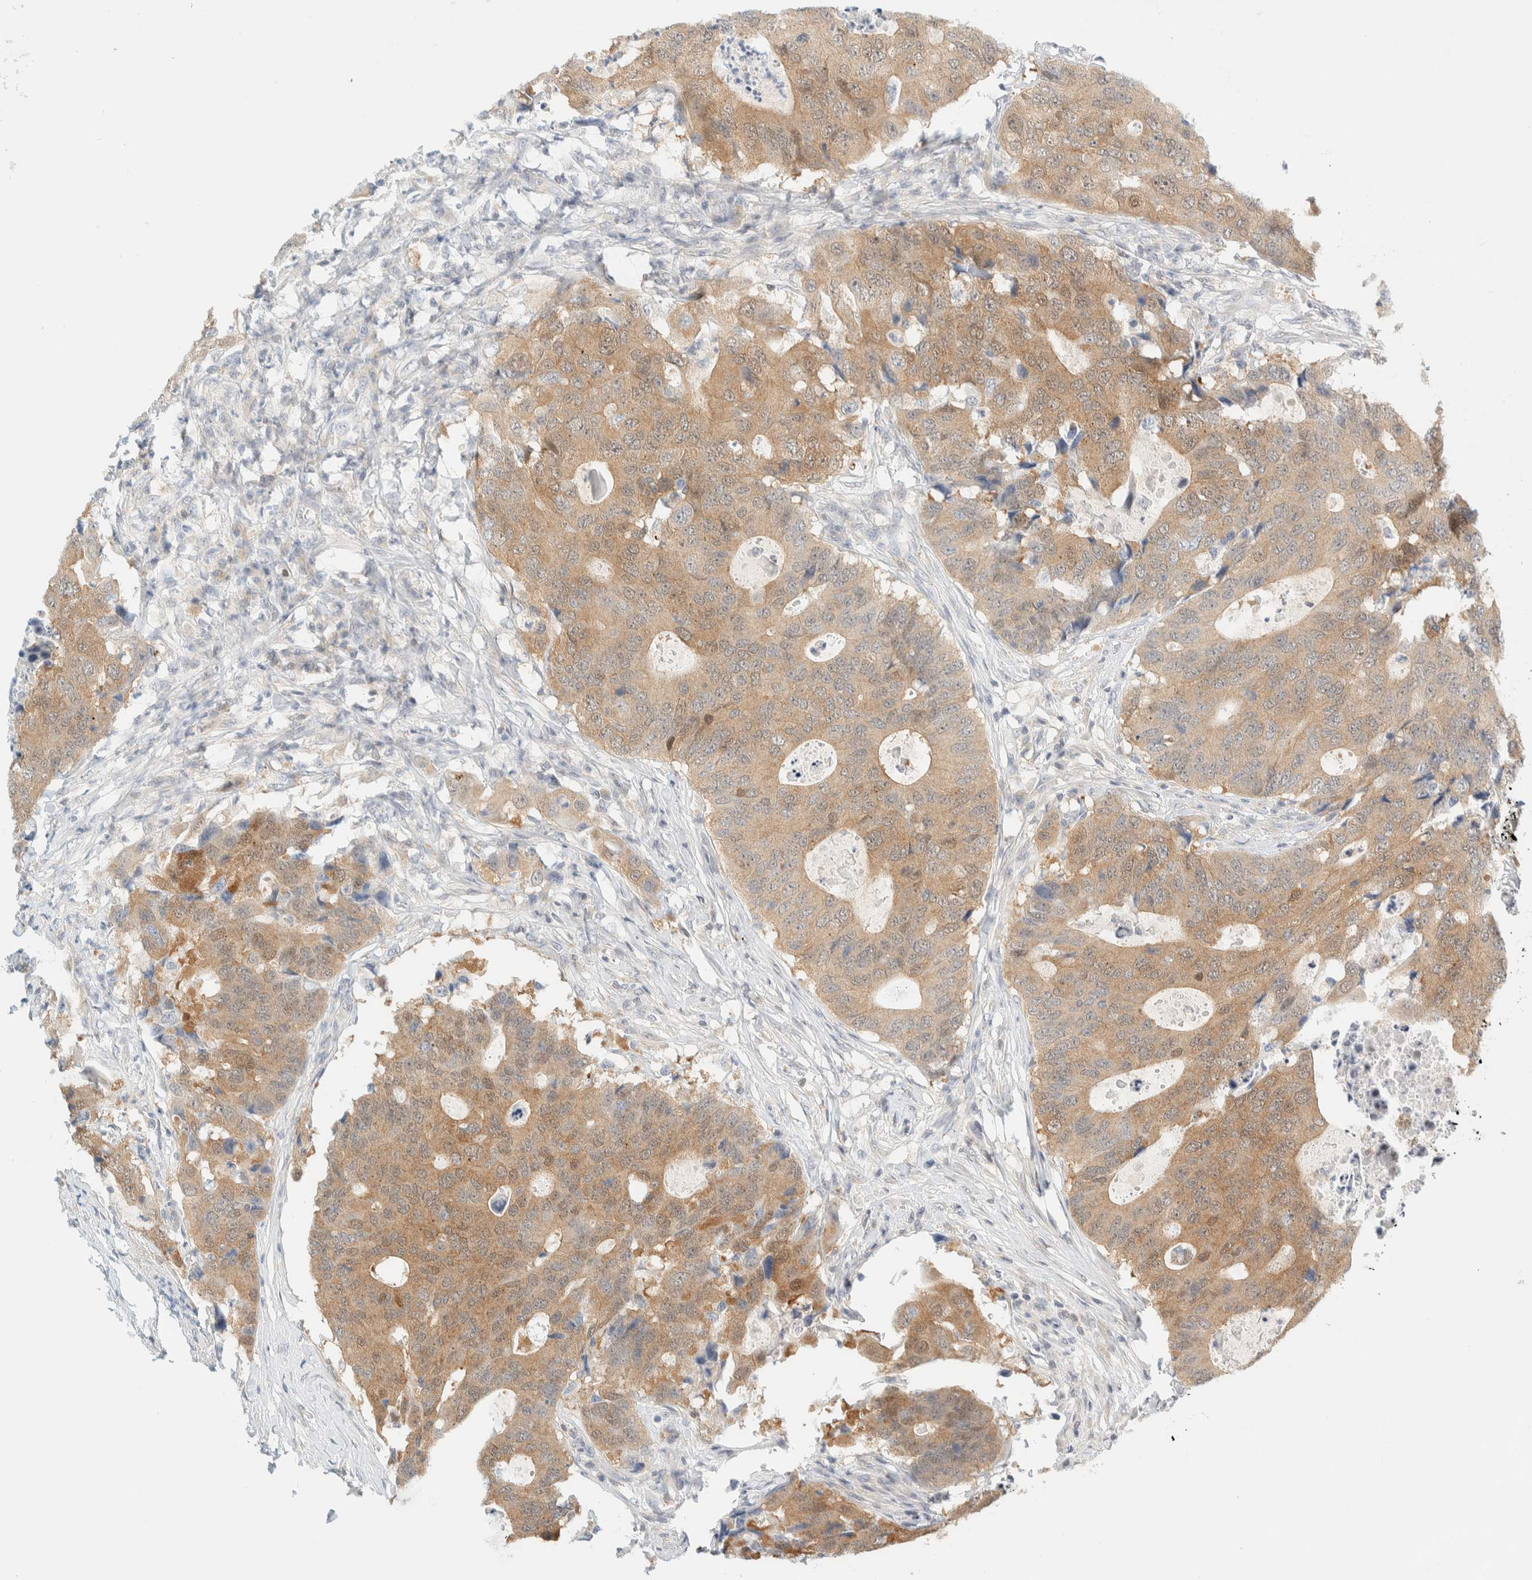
{"staining": {"intensity": "weak", "quantity": "25%-75%", "location": "cytoplasmic/membranous,nuclear"}, "tissue": "colorectal cancer", "cell_type": "Tumor cells", "image_type": "cancer", "snomed": [{"axis": "morphology", "description": "Adenocarcinoma, NOS"}, {"axis": "topography", "description": "Colon"}], "caption": "High-magnification brightfield microscopy of colorectal adenocarcinoma stained with DAB (3,3'-diaminobenzidine) (brown) and counterstained with hematoxylin (blue). tumor cells exhibit weak cytoplasmic/membranous and nuclear positivity is identified in approximately25%-75% of cells.", "gene": "PCYT2", "patient": {"sex": "male", "age": 71}}